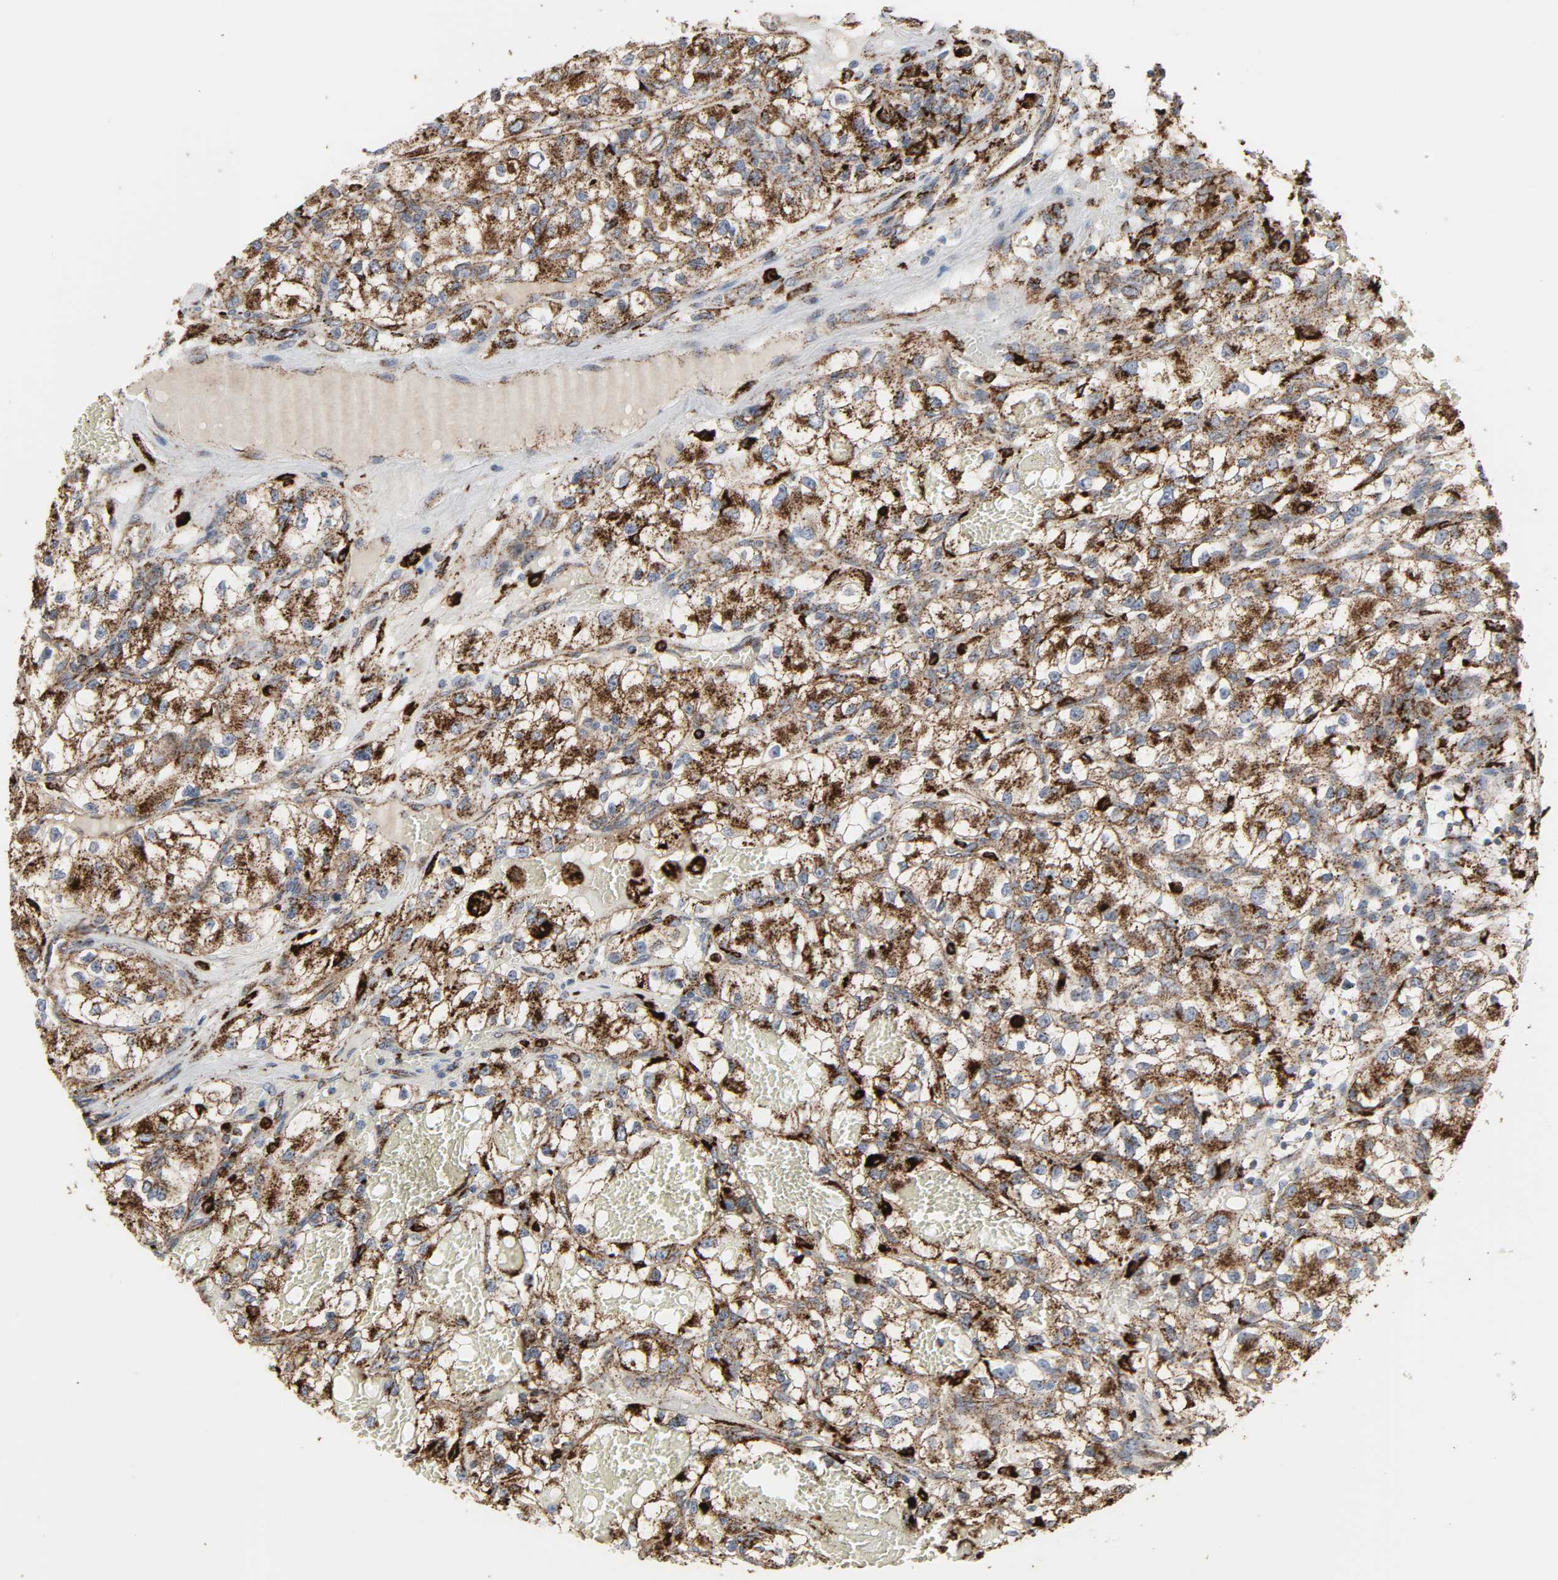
{"staining": {"intensity": "strong", "quantity": ">75%", "location": "cytoplasmic/membranous"}, "tissue": "renal cancer", "cell_type": "Tumor cells", "image_type": "cancer", "snomed": [{"axis": "morphology", "description": "Adenocarcinoma, NOS"}, {"axis": "topography", "description": "Kidney"}], "caption": "This is a histology image of IHC staining of adenocarcinoma (renal), which shows strong positivity in the cytoplasmic/membranous of tumor cells.", "gene": "PSAP", "patient": {"sex": "female", "age": 57}}